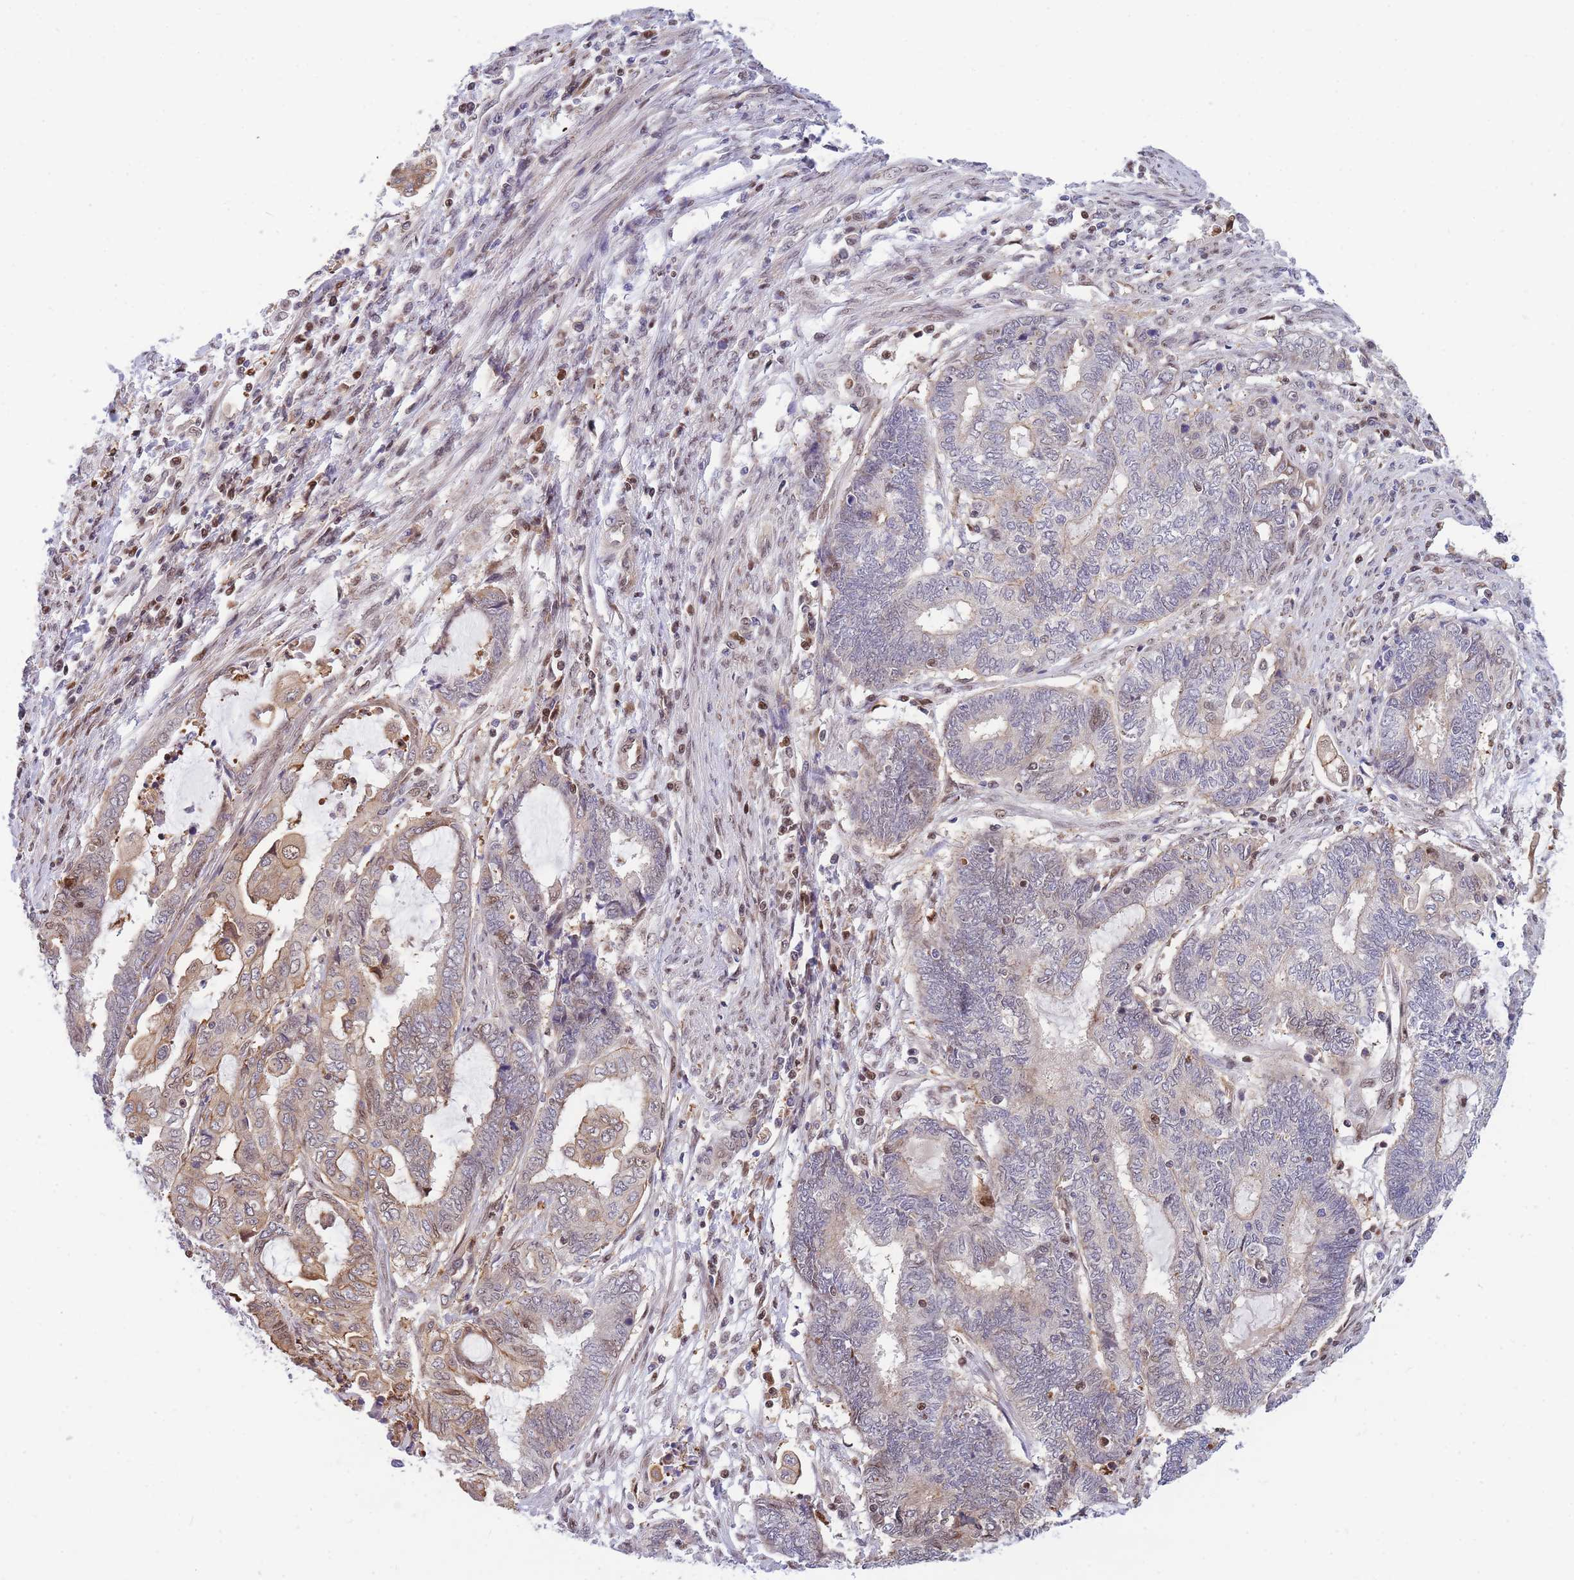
{"staining": {"intensity": "moderate", "quantity": "25%-75%", "location": "cytoplasmic/membranous"}, "tissue": "endometrial cancer", "cell_type": "Tumor cells", "image_type": "cancer", "snomed": [{"axis": "morphology", "description": "Adenocarcinoma, NOS"}, {"axis": "topography", "description": "Uterus"}, {"axis": "topography", "description": "Endometrium"}], "caption": "Protein analysis of endometrial adenocarcinoma tissue reveals moderate cytoplasmic/membranous positivity in approximately 25%-75% of tumor cells.", "gene": "CRACD", "patient": {"sex": "female", "age": 70}}